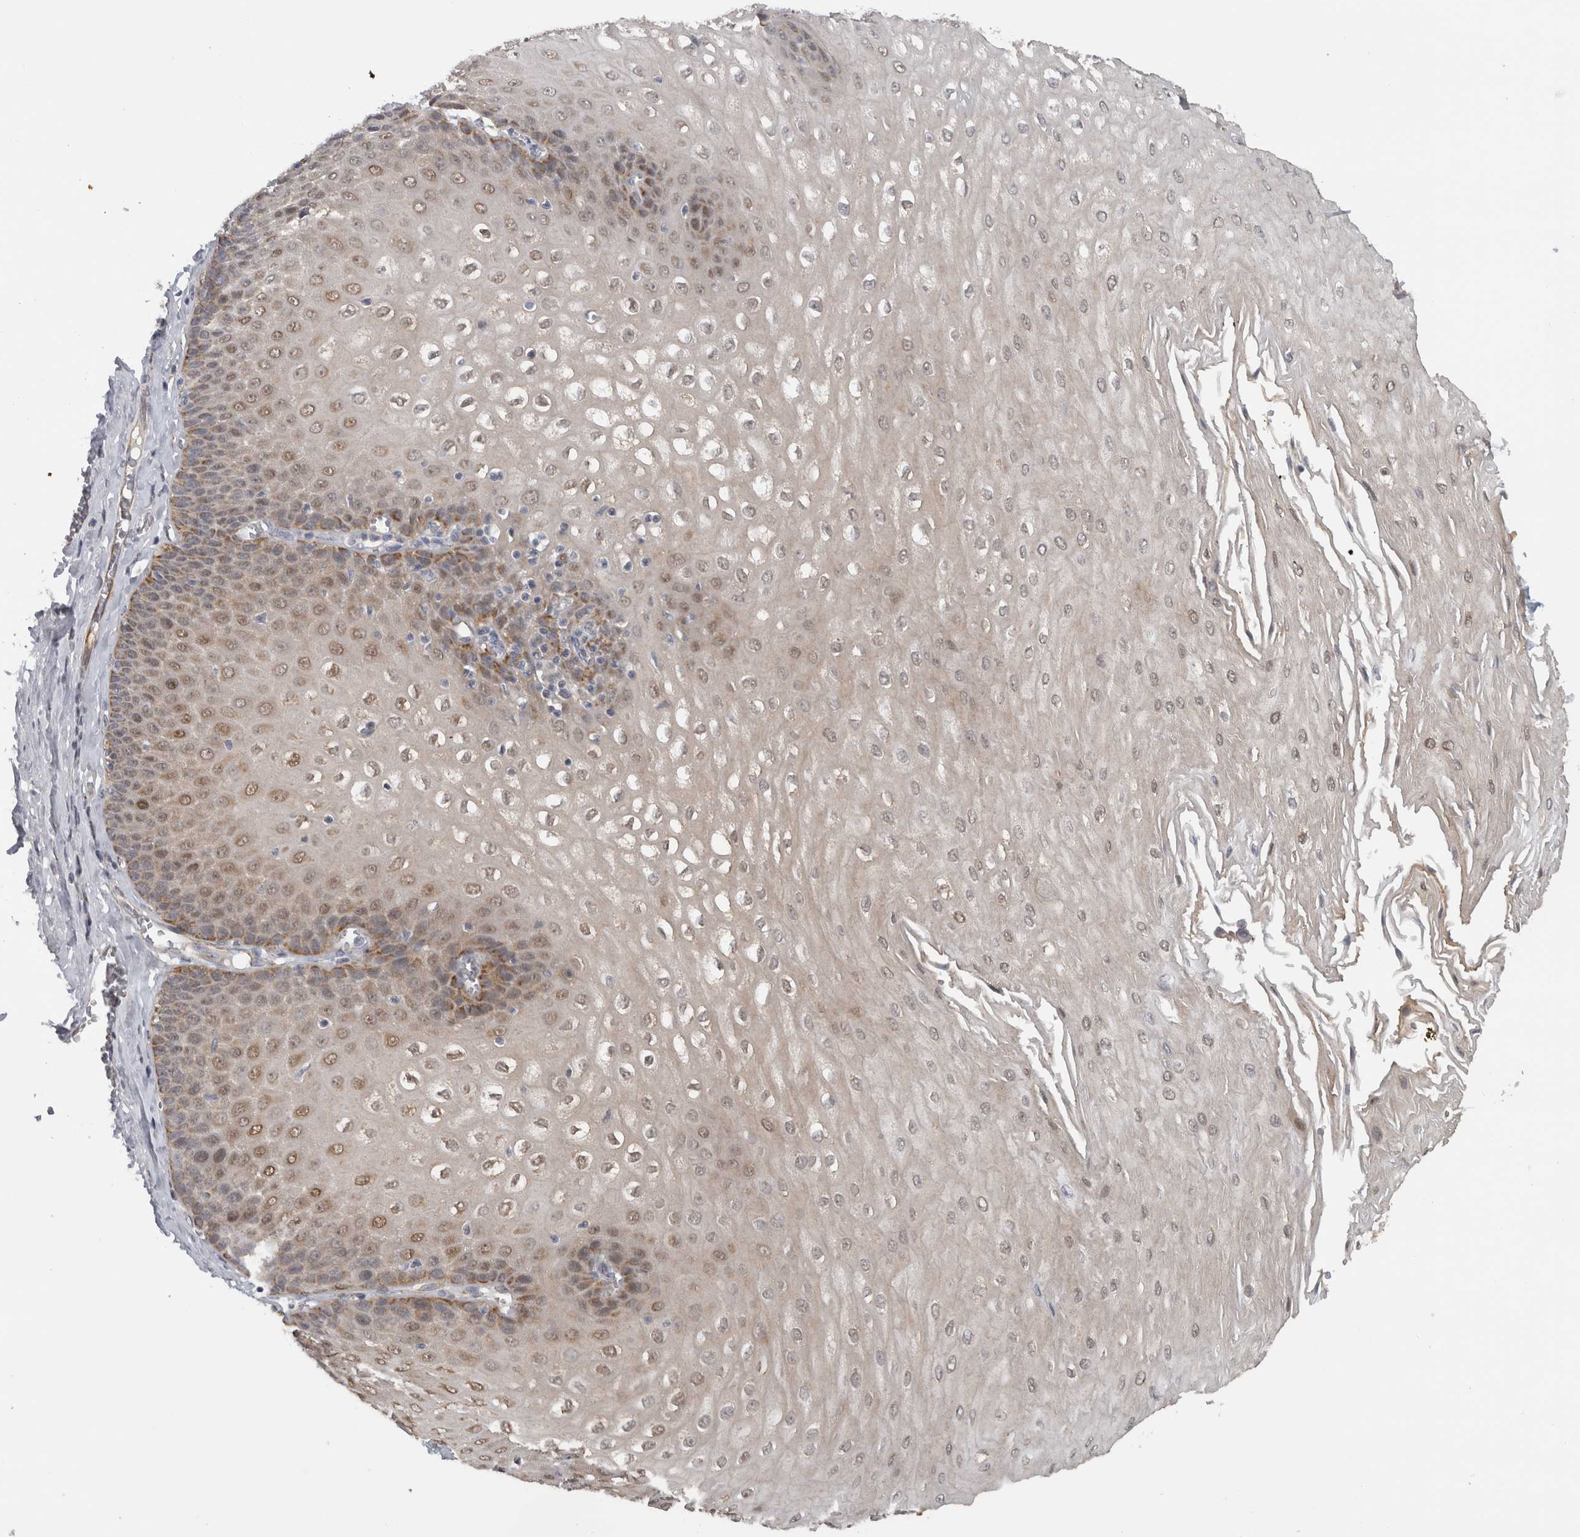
{"staining": {"intensity": "moderate", "quantity": "25%-75%", "location": "cytoplasmic/membranous,nuclear"}, "tissue": "esophagus", "cell_type": "Squamous epithelial cells", "image_type": "normal", "snomed": [{"axis": "morphology", "description": "Normal tissue, NOS"}, {"axis": "topography", "description": "Esophagus"}], "caption": "Immunohistochemistry (DAB) staining of benign human esophagus shows moderate cytoplasmic/membranous,nuclear protein staining in approximately 25%-75% of squamous epithelial cells. The staining was performed using DAB (3,3'-diaminobenzidine) to visualize the protein expression in brown, while the nuclei were stained in blue with hematoxylin (Magnification: 20x).", "gene": "DYRK2", "patient": {"sex": "male", "age": 60}}